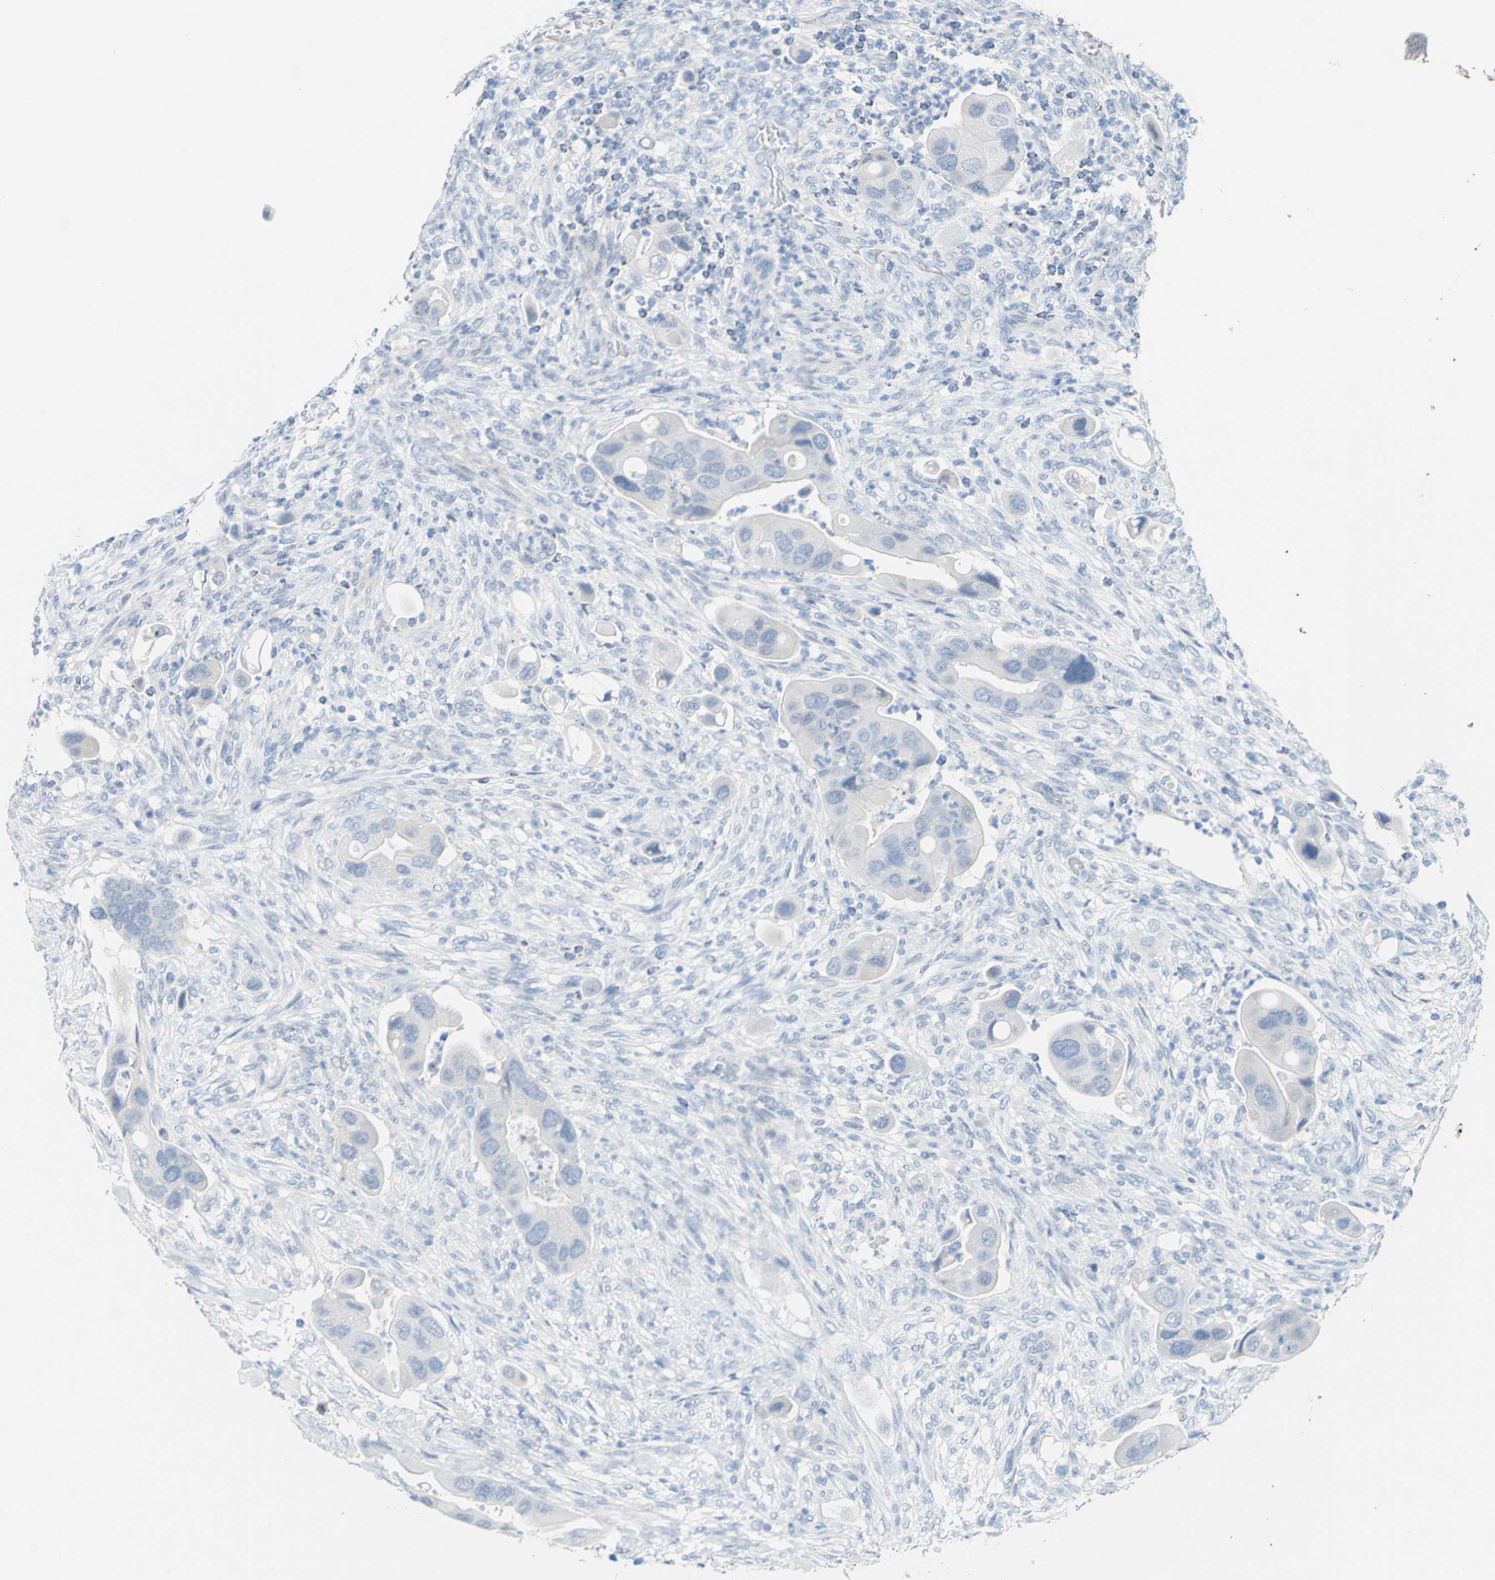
{"staining": {"intensity": "negative", "quantity": "none", "location": "none"}, "tissue": "colorectal cancer", "cell_type": "Tumor cells", "image_type": "cancer", "snomed": [{"axis": "morphology", "description": "Adenocarcinoma, NOS"}, {"axis": "topography", "description": "Rectum"}], "caption": "This is a photomicrograph of immunohistochemistry (IHC) staining of colorectal adenocarcinoma, which shows no staining in tumor cells.", "gene": "OPN1SW", "patient": {"sex": "female", "age": 57}}